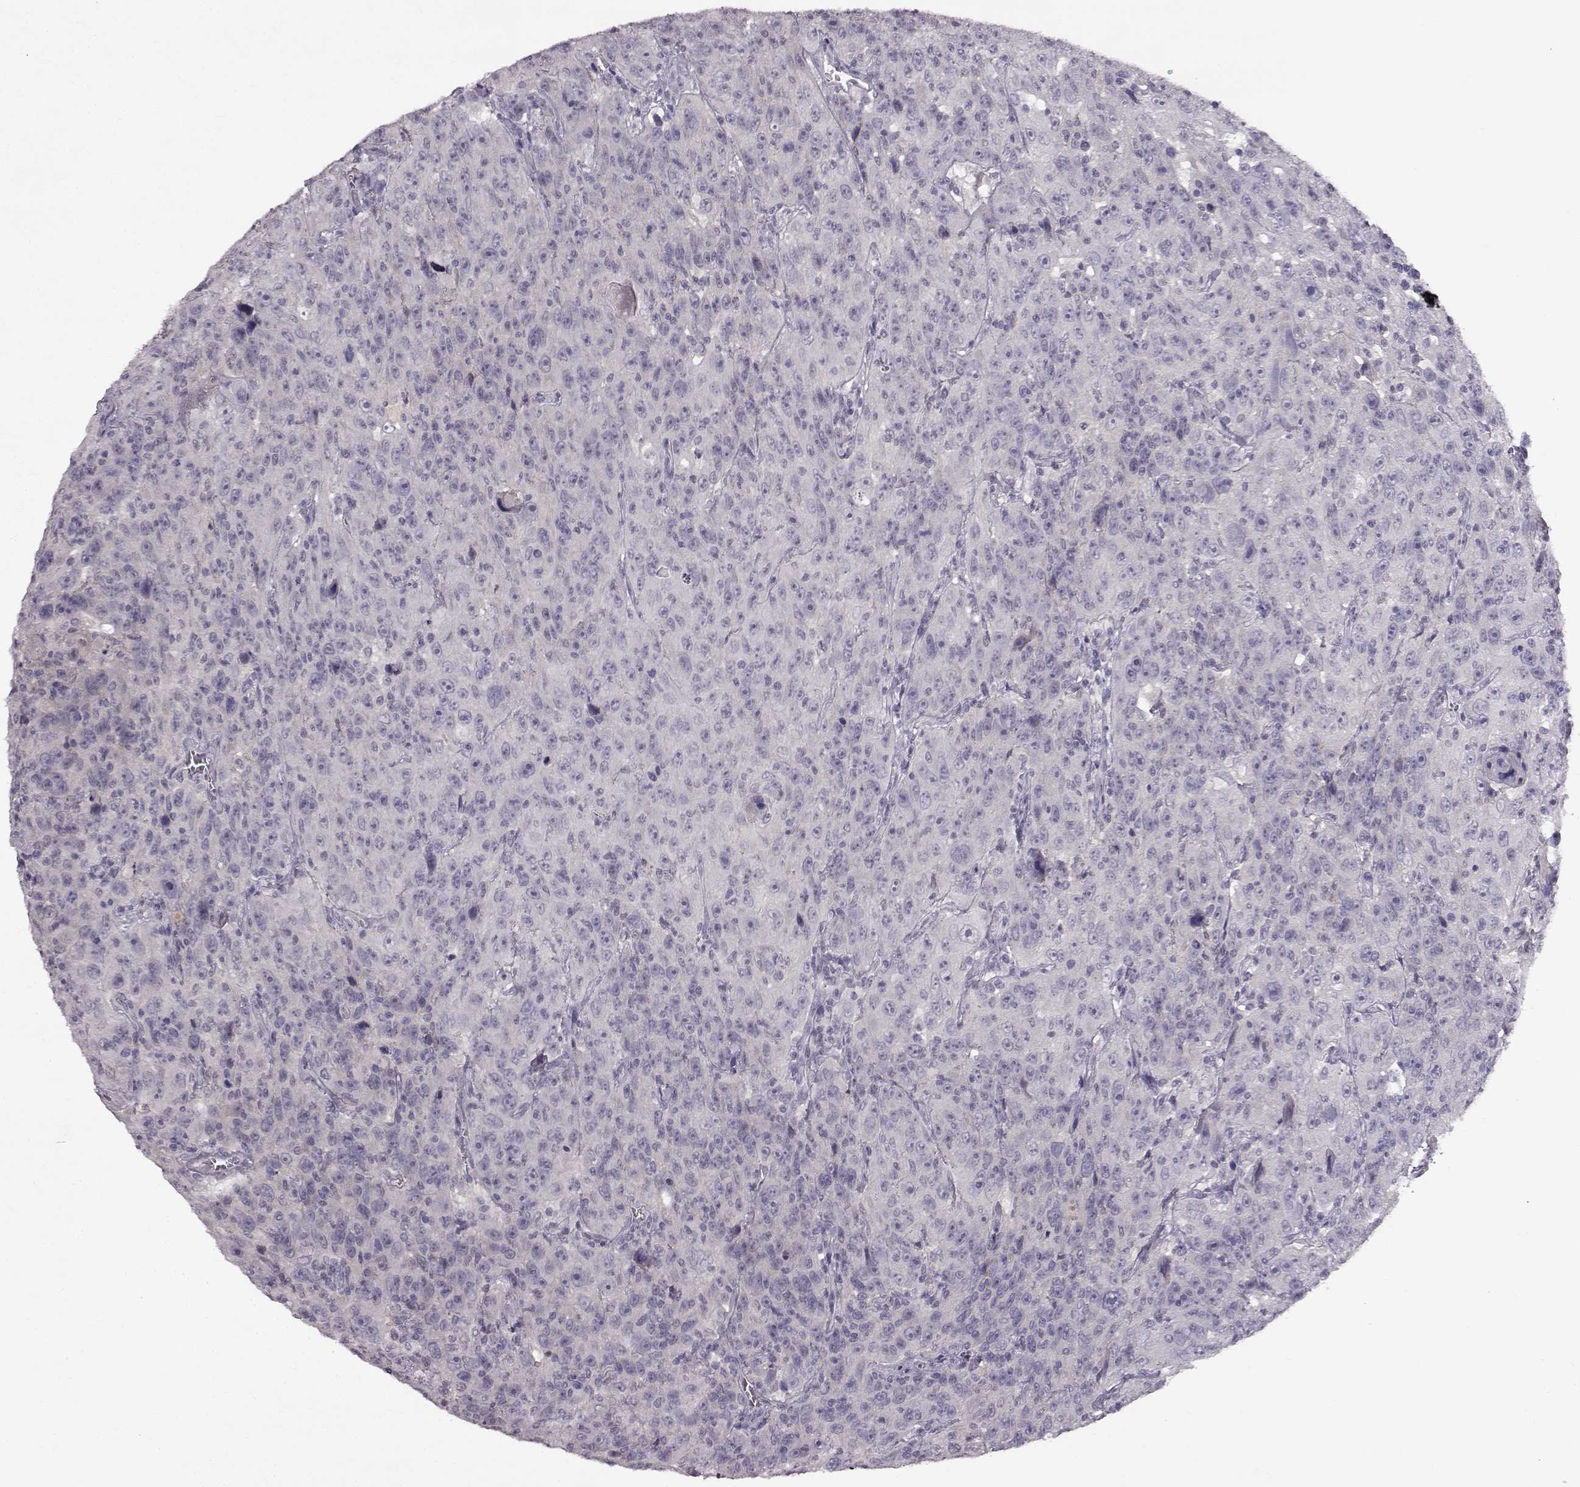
{"staining": {"intensity": "negative", "quantity": "none", "location": "none"}, "tissue": "urothelial cancer", "cell_type": "Tumor cells", "image_type": "cancer", "snomed": [{"axis": "morphology", "description": "Urothelial carcinoma, NOS"}, {"axis": "morphology", "description": "Urothelial carcinoma, High grade"}, {"axis": "topography", "description": "Urinary bladder"}], "caption": "Immunohistochemistry (IHC) image of urothelial cancer stained for a protein (brown), which demonstrates no positivity in tumor cells.", "gene": "SPAG17", "patient": {"sex": "female", "age": 73}}